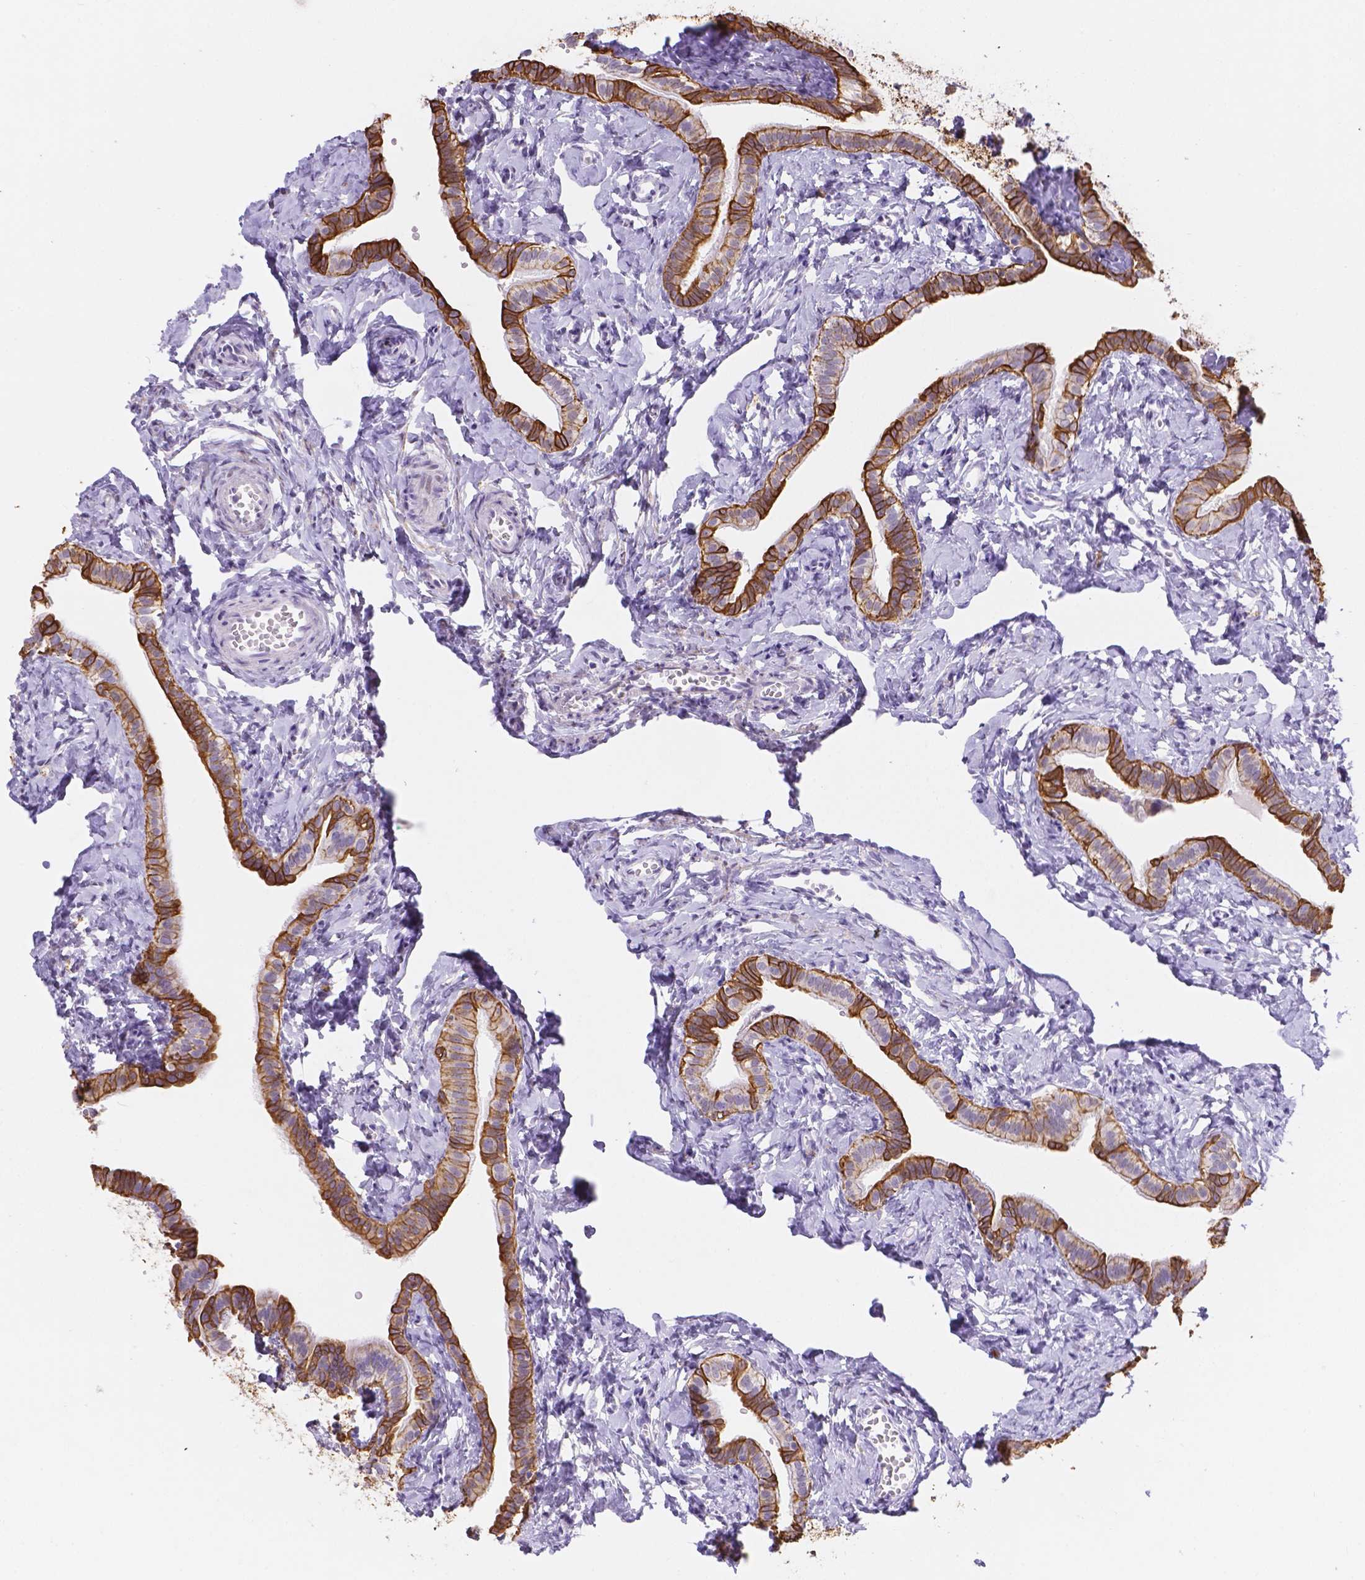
{"staining": {"intensity": "strong", "quantity": ">75%", "location": "cytoplasmic/membranous"}, "tissue": "fallopian tube", "cell_type": "Glandular cells", "image_type": "normal", "snomed": [{"axis": "morphology", "description": "Normal tissue, NOS"}, {"axis": "topography", "description": "Fallopian tube"}], "caption": "A high amount of strong cytoplasmic/membranous expression is identified in approximately >75% of glandular cells in normal fallopian tube.", "gene": "DMWD", "patient": {"sex": "female", "age": 41}}